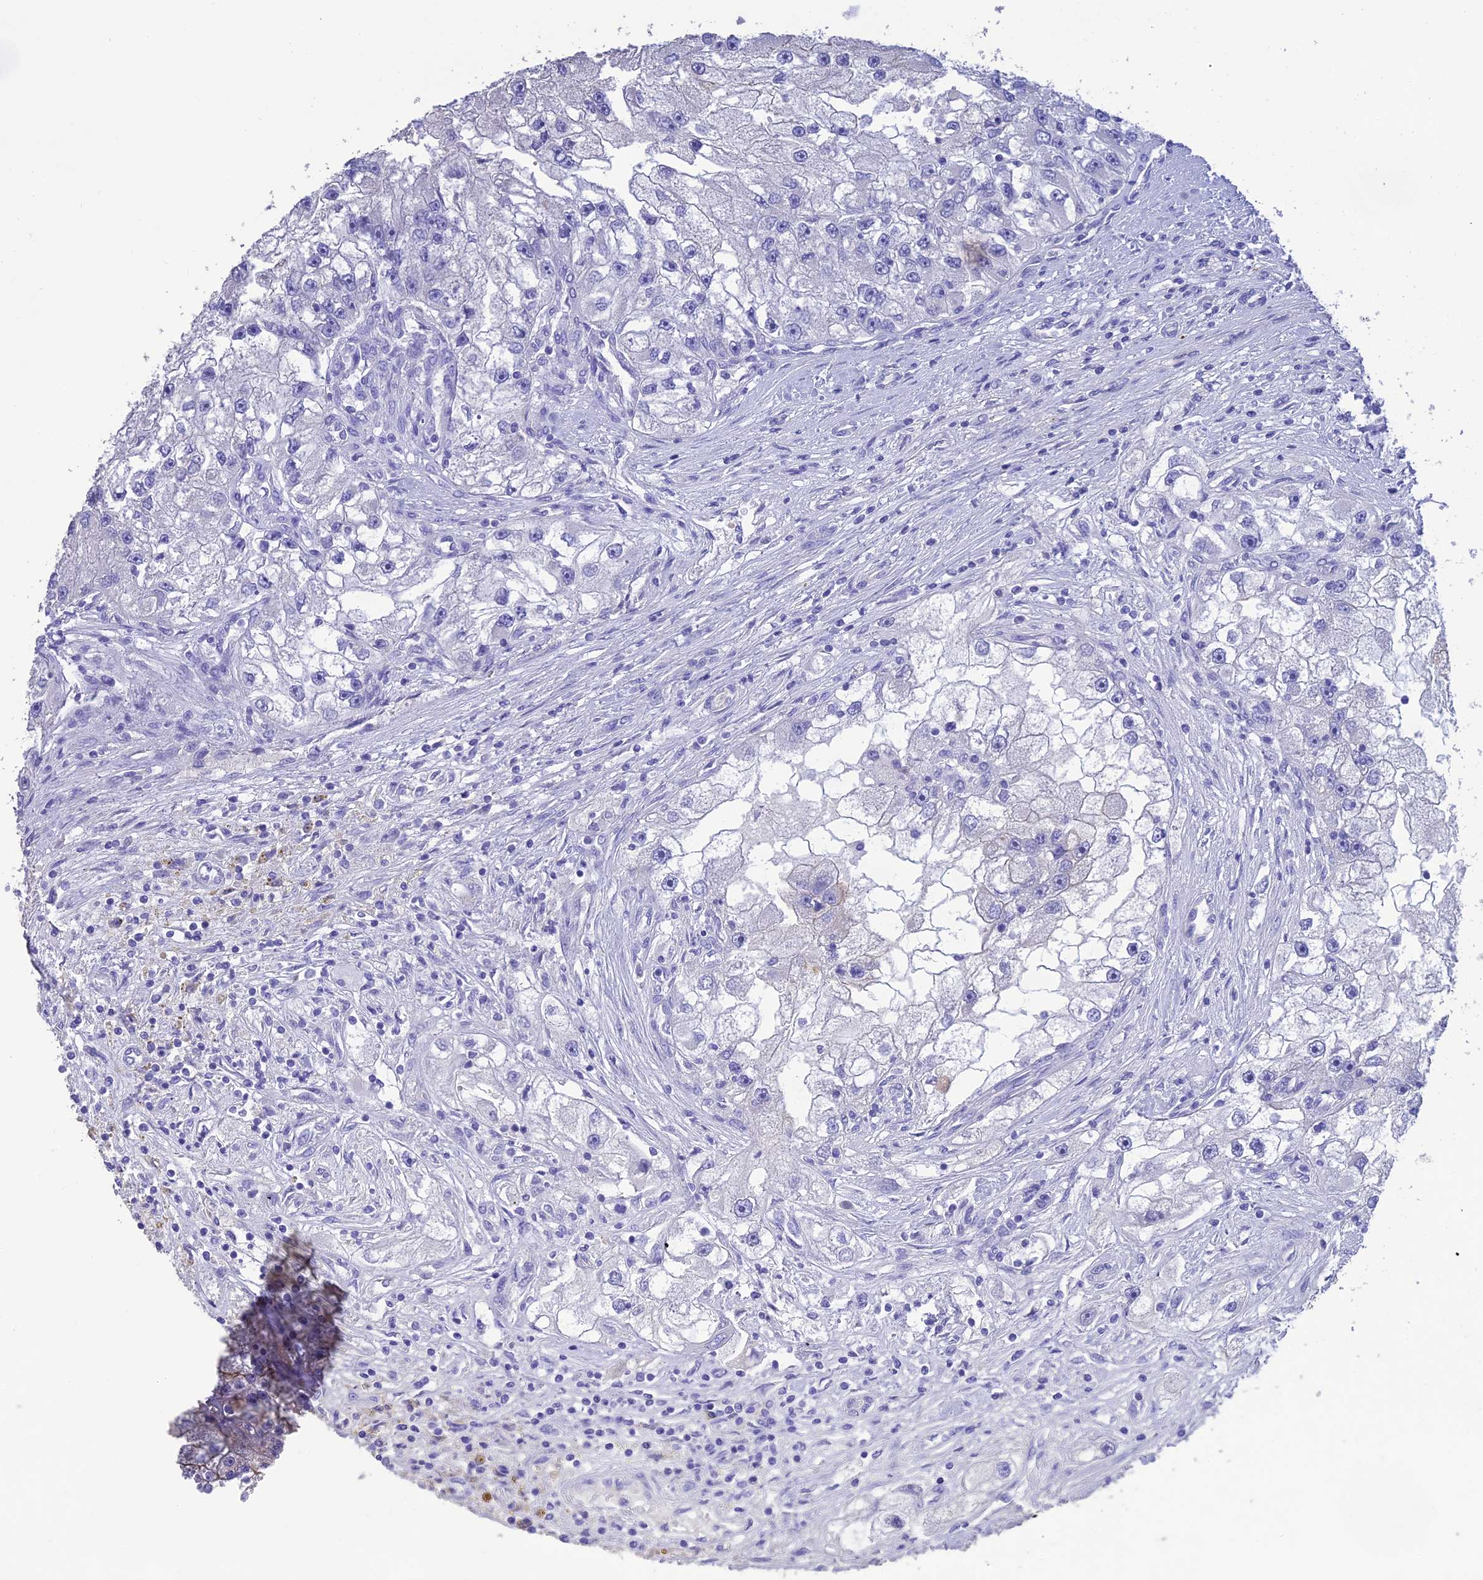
{"staining": {"intensity": "negative", "quantity": "none", "location": "none"}, "tissue": "renal cancer", "cell_type": "Tumor cells", "image_type": "cancer", "snomed": [{"axis": "morphology", "description": "Adenocarcinoma, NOS"}, {"axis": "topography", "description": "Kidney"}], "caption": "Immunohistochemical staining of renal cancer (adenocarcinoma) shows no significant positivity in tumor cells. Nuclei are stained in blue.", "gene": "HSD17B2", "patient": {"sex": "male", "age": 63}}